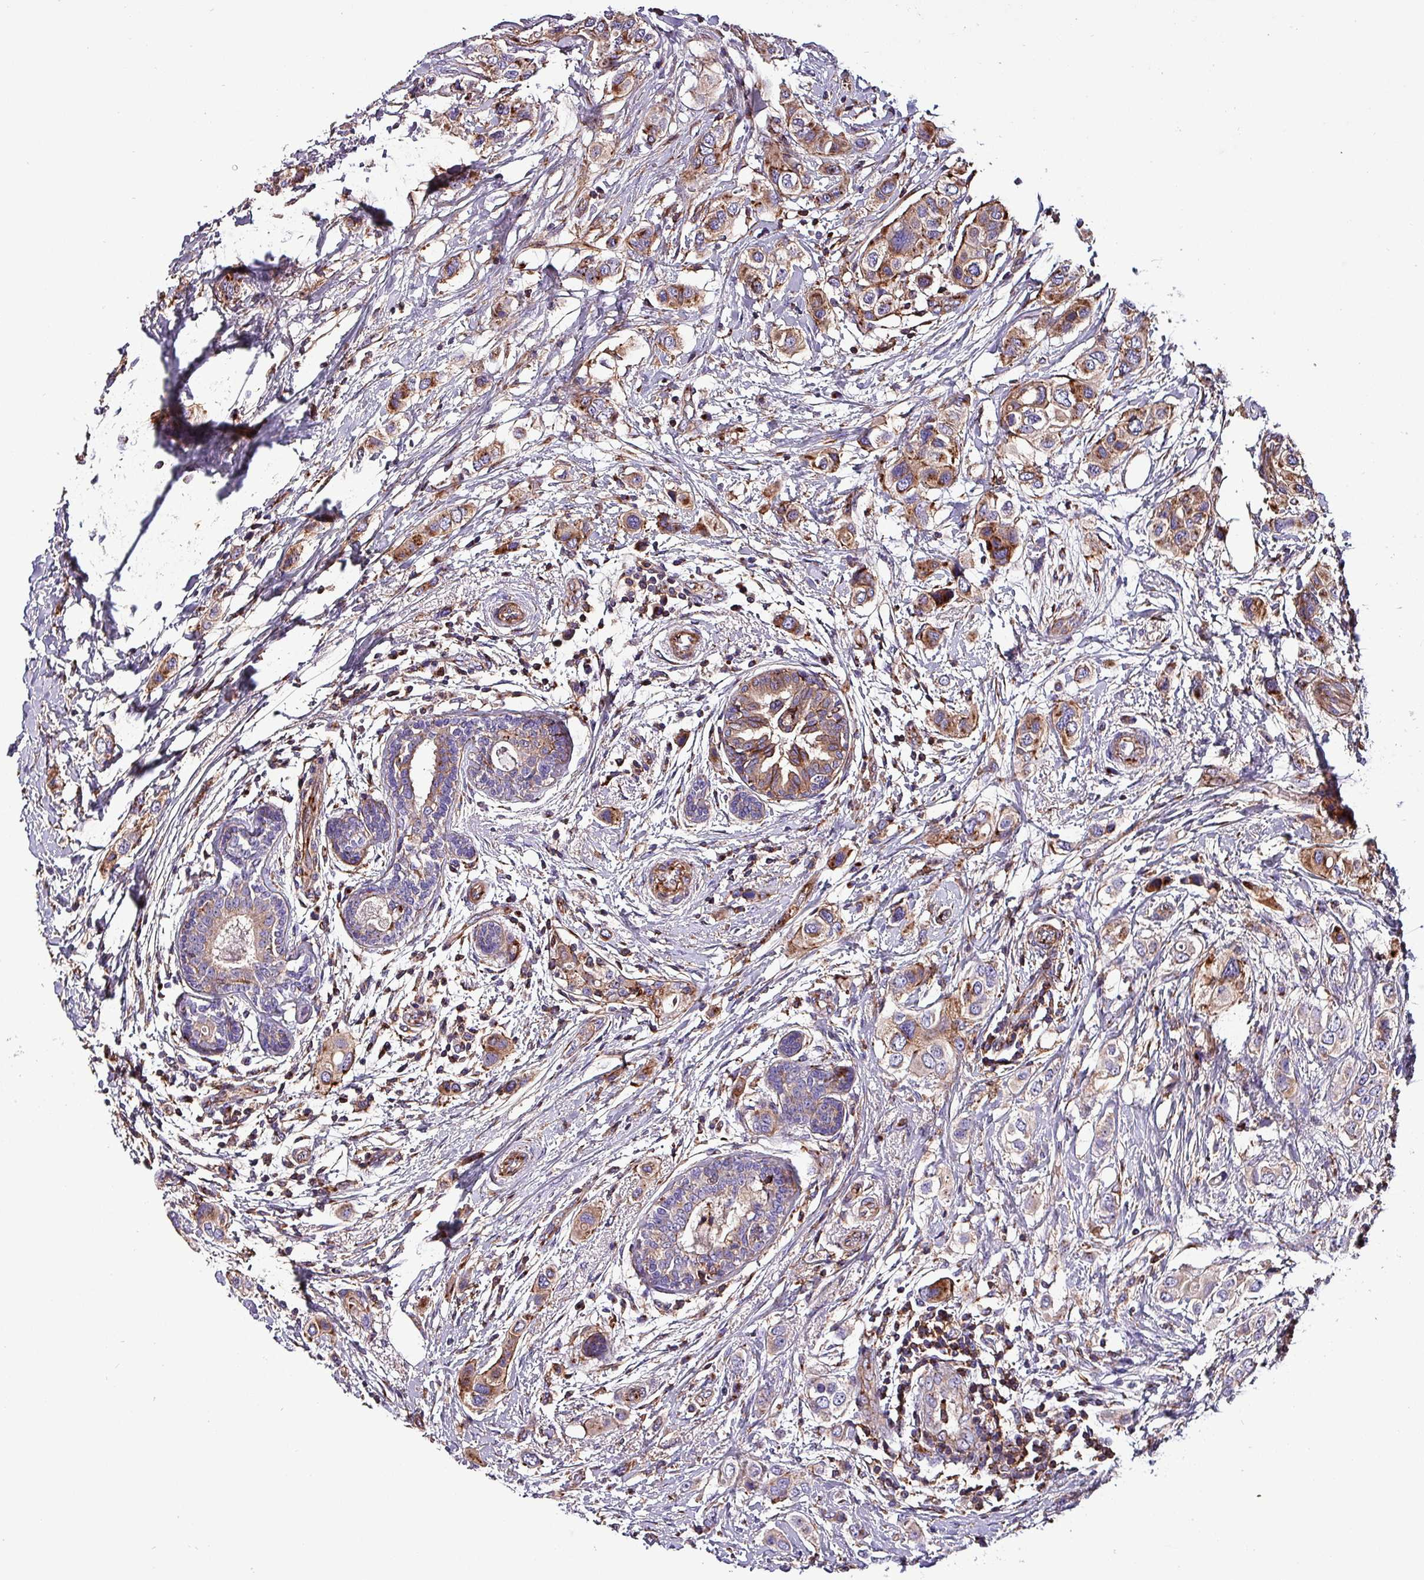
{"staining": {"intensity": "moderate", "quantity": "25%-75%", "location": "cytoplasmic/membranous"}, "tissue": "breast cancer", "cell_type": "Tumor cells", "image_type": "cancer", "snomed": [{"axis": "morphology", "description": "Lobular carcinoma"}, {"axis": "topography", "description": "Breast"}], "caption": "Immunohistochemical staining of human breast lobular carcinoma reveals medium levels of moderate cytoplasmic/membranous expression in about 25%-75% of tumor cells.", "gene": "VAMP4", "patient": {"sex": "female", "age": 51}}